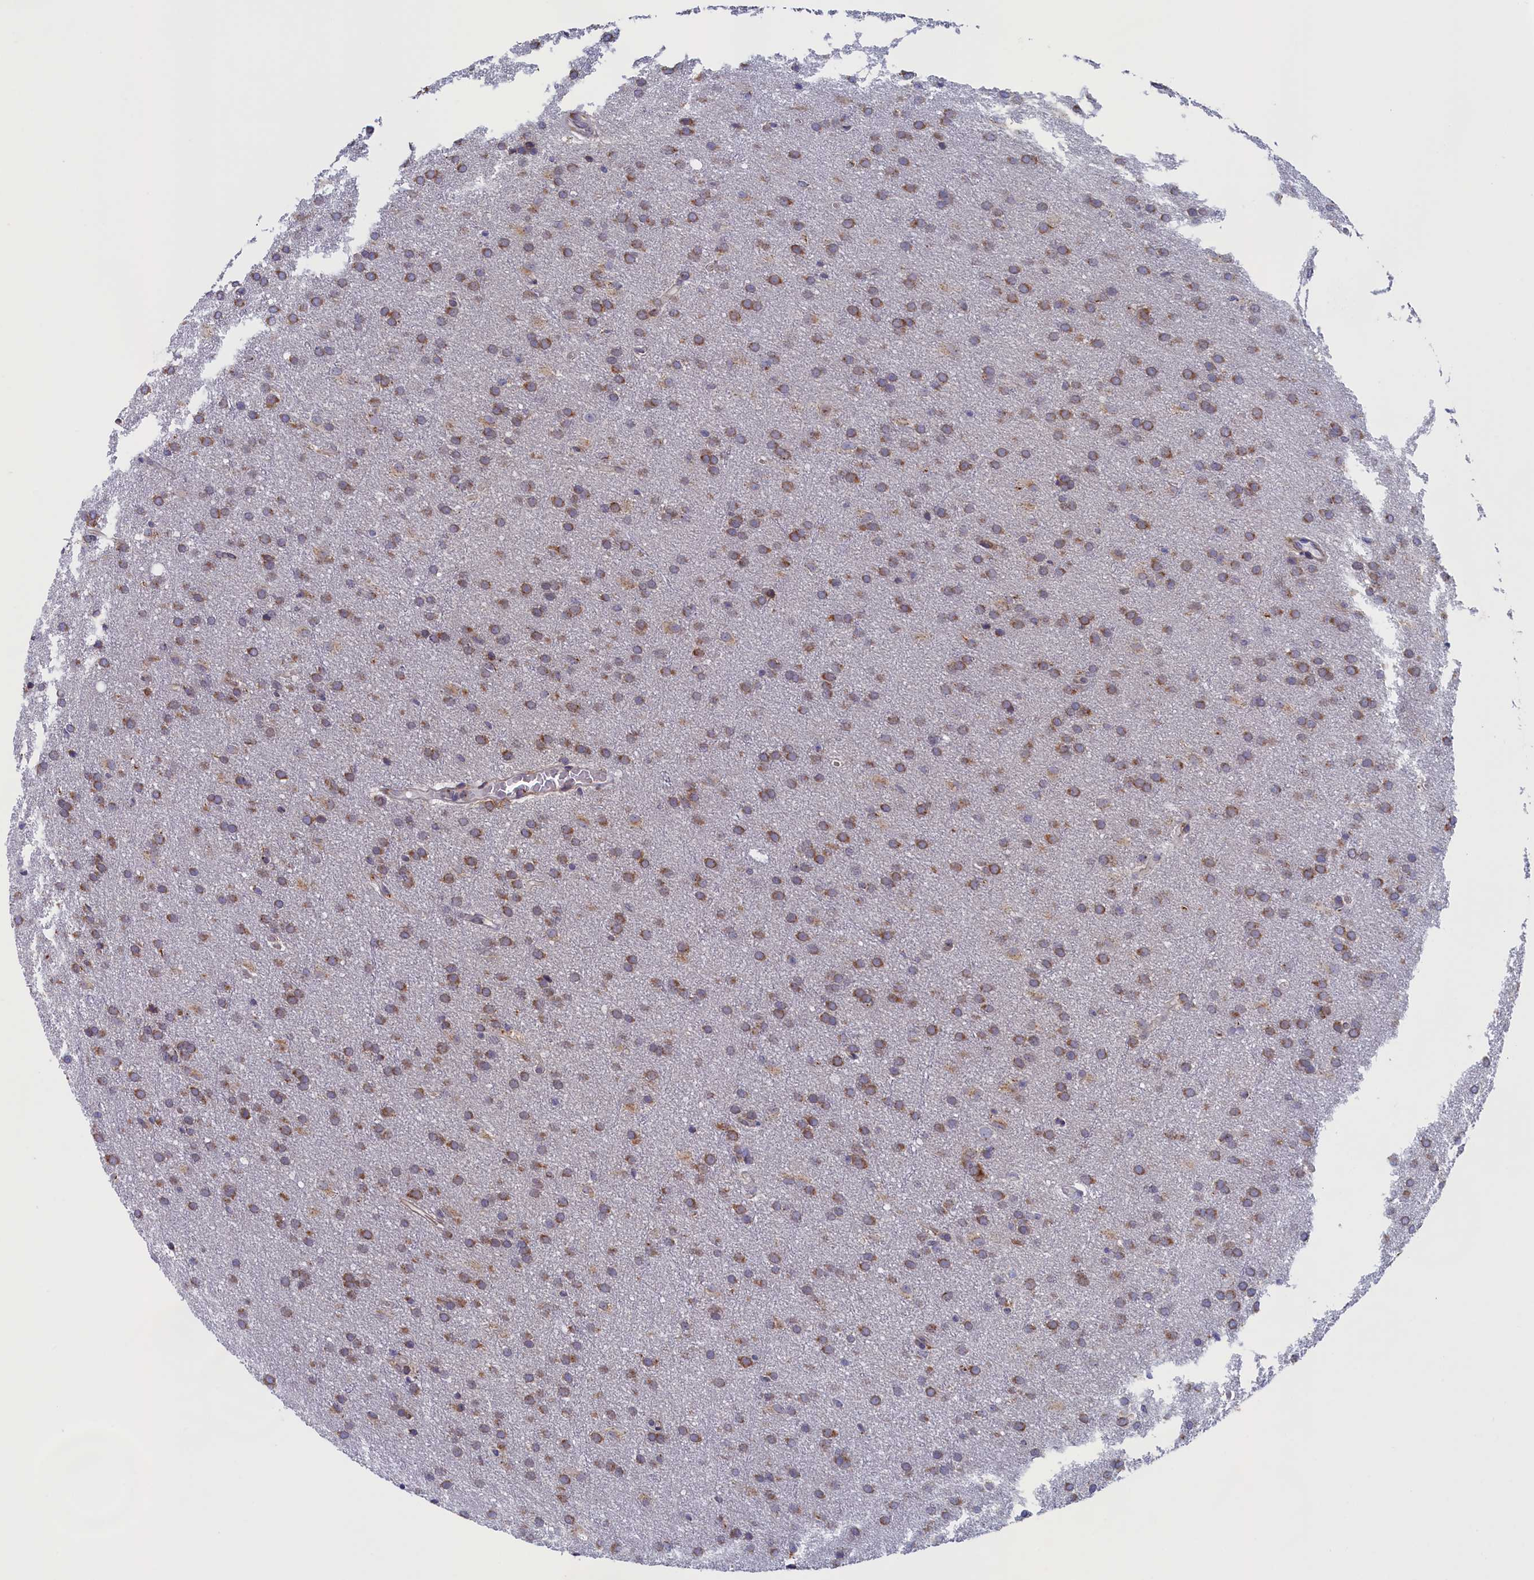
{"staining": {"intensity": "moderate", "quantity": ">75%", "location": "cytoplasmic/membranous"}, "tissue": "glioma", "cell_type": "Tumor cells", "image_type": "cancer", "snomed": [{"axis": "morphology", "description": "Glioma, malignant, Low grade"}, {"axis": "topography", "description": "Brain"}], "caption": "About >75% of tumor cells in human glioma exhibit moderate cytoplasmic/membranous protein staining as visualized by brown immunohistochemical staining.", "gene": "CCDC68", "patient": {"sex": "female", "age": 32}}